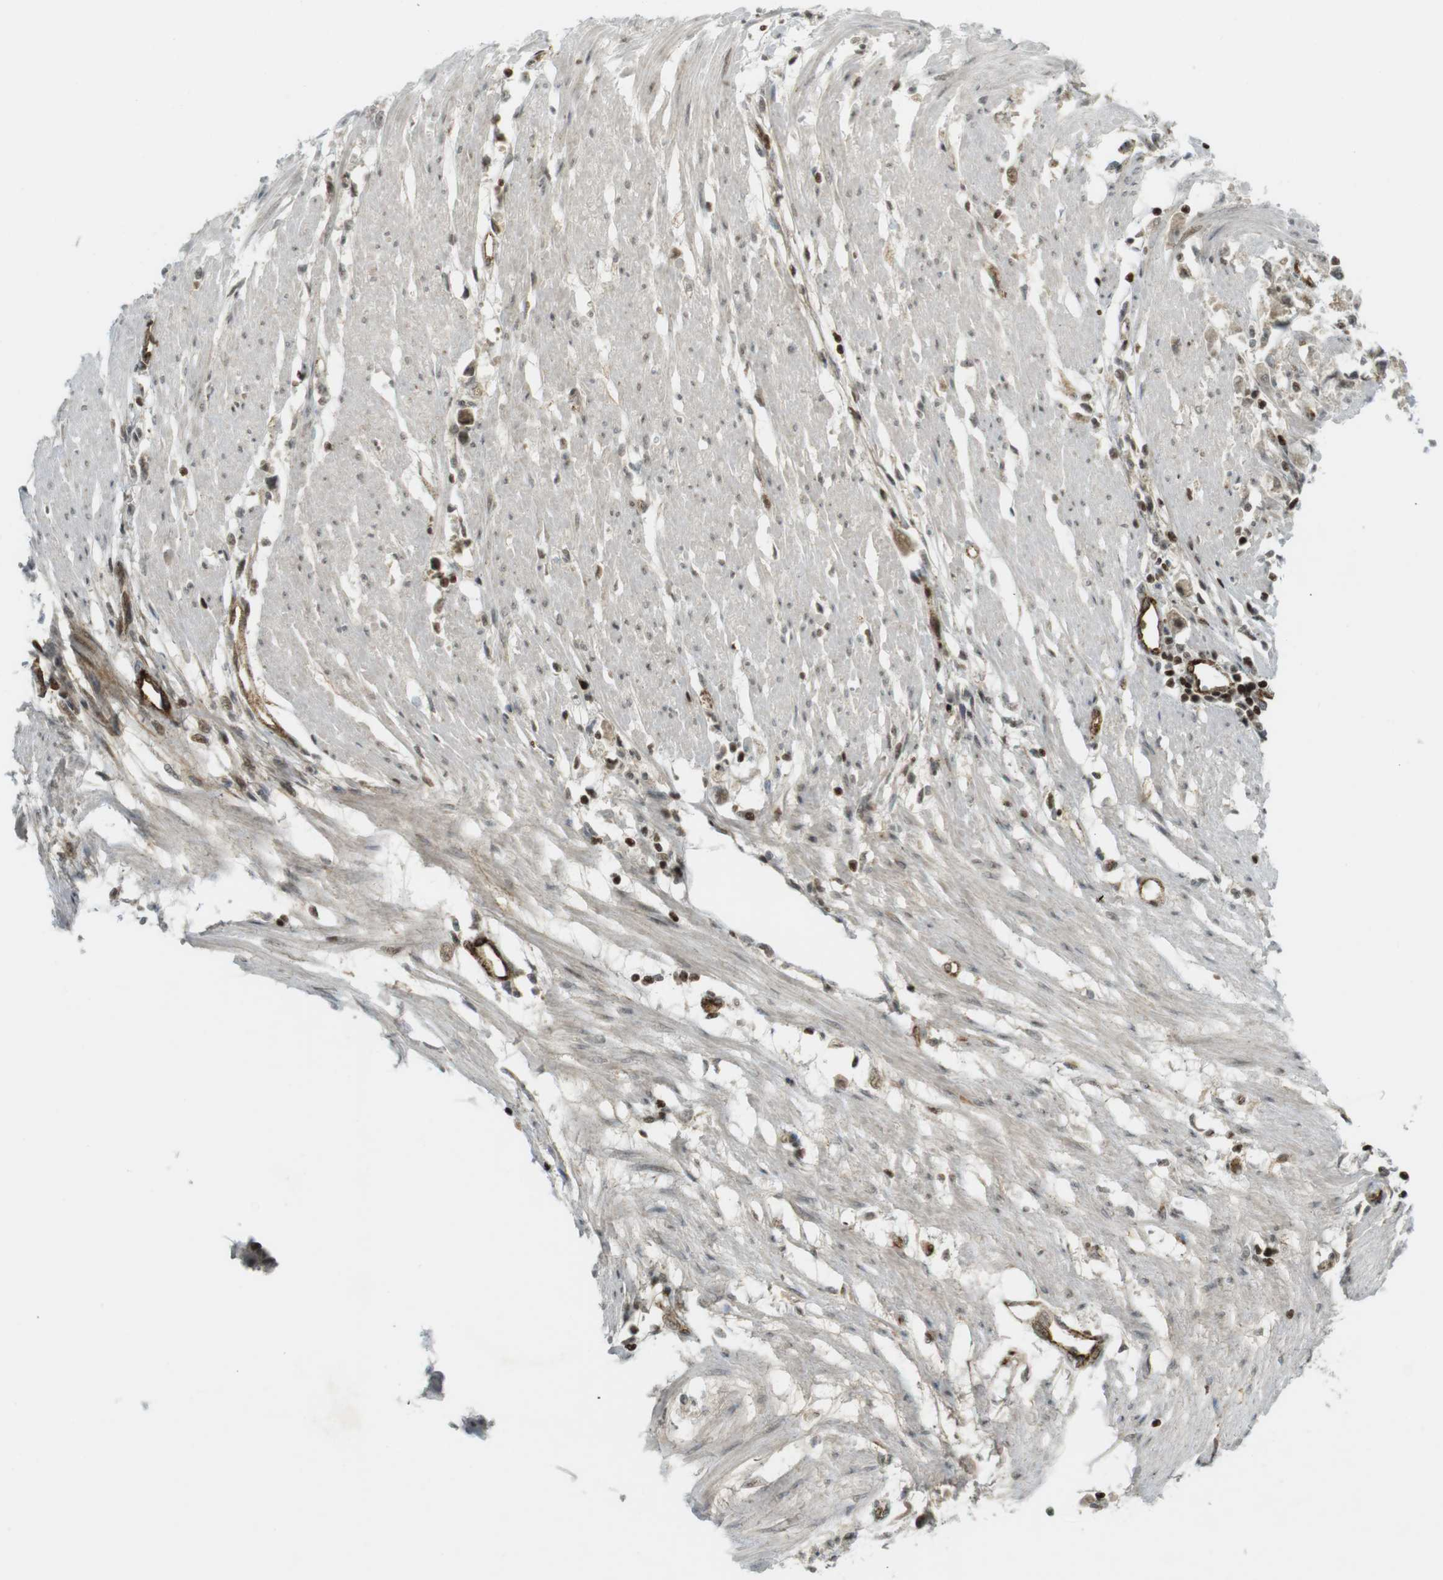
{"staining": {"intensity": "weak", "quantity": ">75%", "location": "cytoplasmic/membranous,nuclear"}, "tissue": "stomach cancer", "cell_type": "Tumor cells", "image_type": "cancer", "snomed": [{"axis": "morphology", "description": "Adenocarcinoma, NOS"}, {"axis": "topography", "description": "Stomach"}], "caption": "The histopathology image reveals immunohistochemical staining of stomach cancer. There is weak cytoplasmic/membranous and nuclear expression is identified in approximately >75% of tumor cells. The staining was performed using DAB (3,3'-diaminobenzidine) to visualize the protein expression in brown, while the nuclei were stained in blue with hematoxylin (Magnification: 20x).", "gene": "PPP1R13B", "patient": {"sex": "female", "age": 59}}